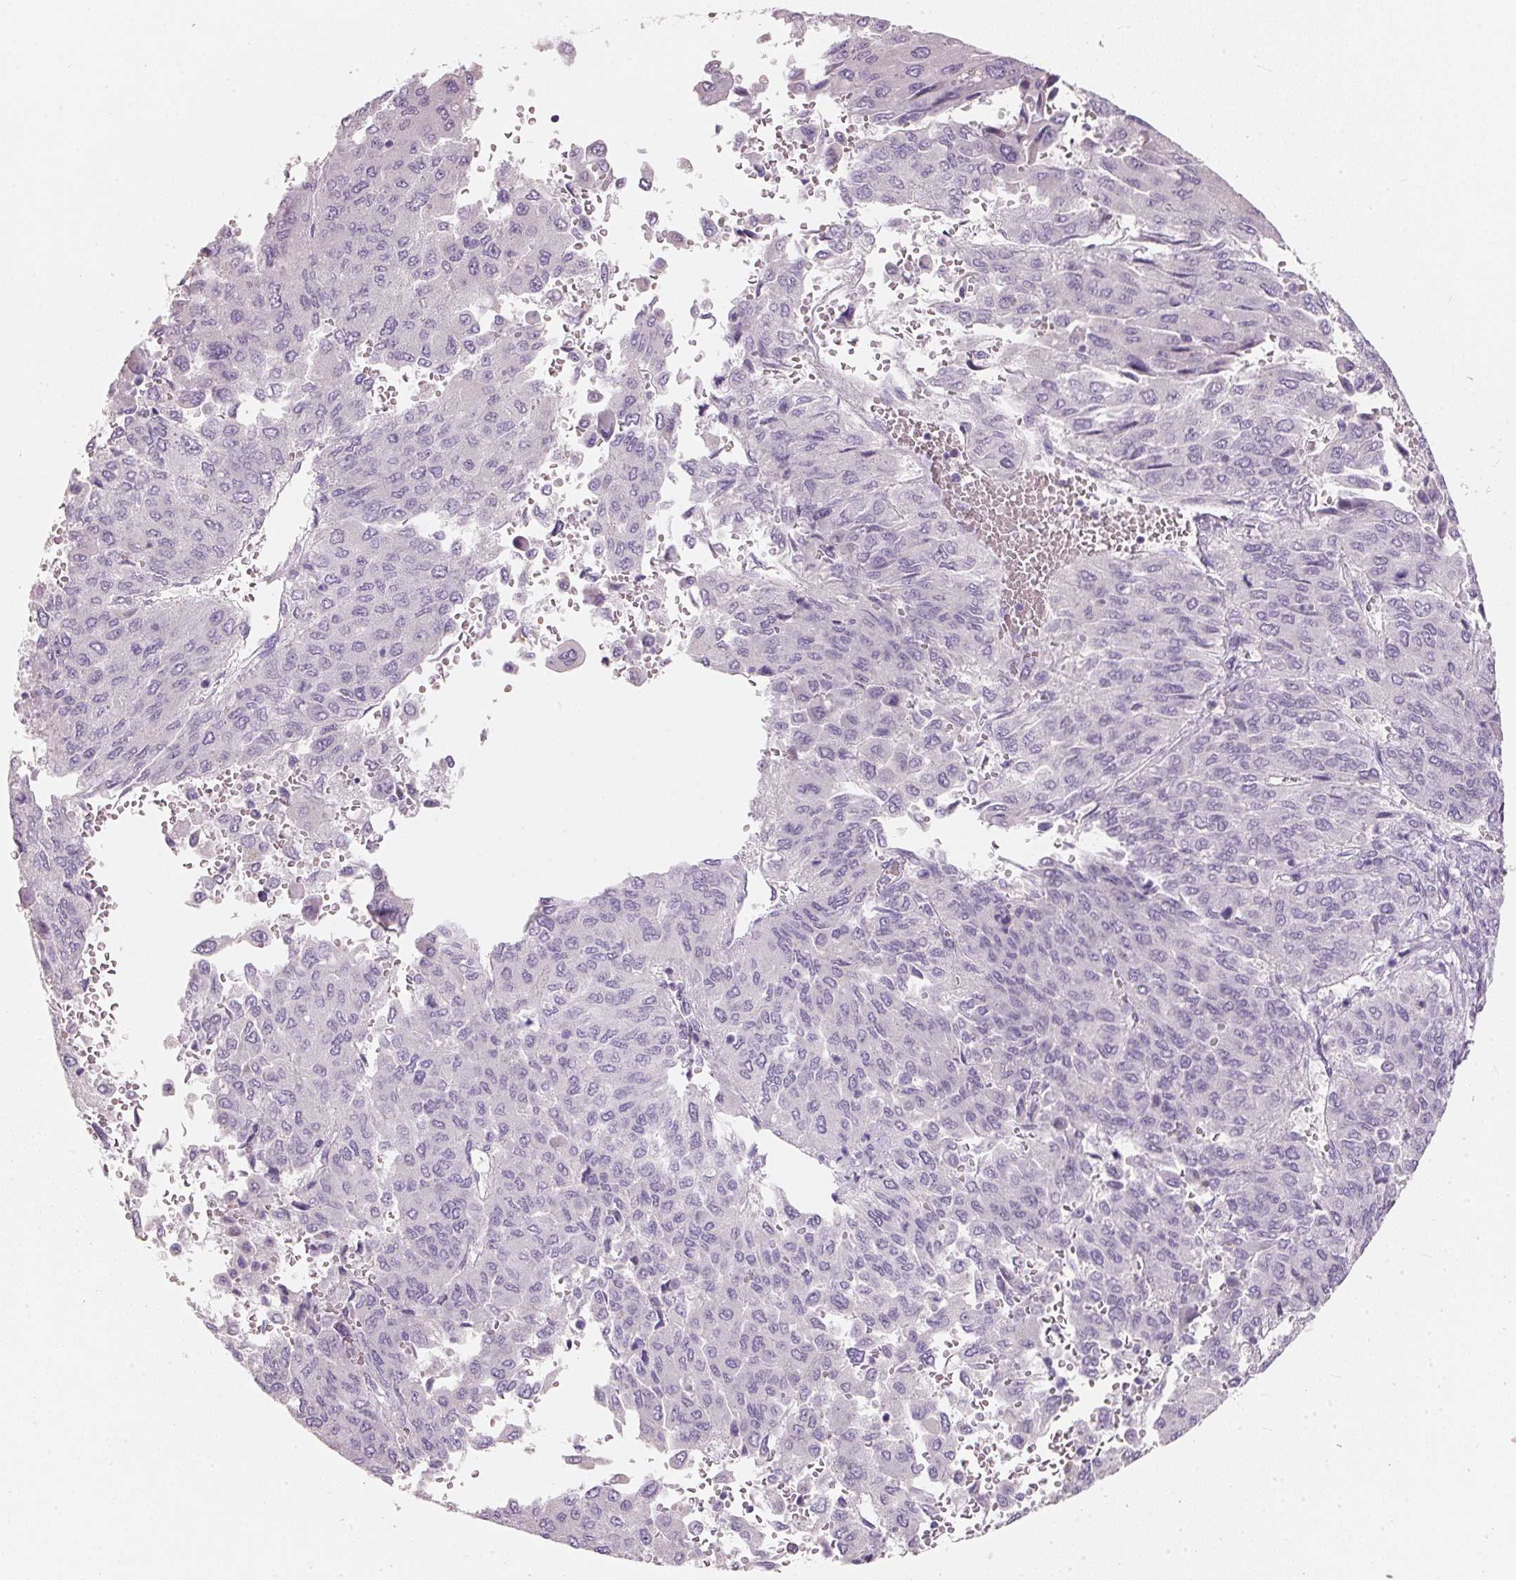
{"staining": {"intensity": "negative", "quantity": "none", "location": "none"}, "tissue": "liver cancer", "cell_type": "Tumor cells", "image_type": "cancer", "snomed": [{"axis": "morphology", "description": "Carcinoma, Hepatocellular, NOS"}, {"axis": "topography", "description": "Liver"}], "caption": "This is an immunohistochemistry (IHC) histopathology image of human liver cancer. There is no expression in tumor cells.", "gene": "HSD17B1", "patient": {"sex": "female", "age": 41}}